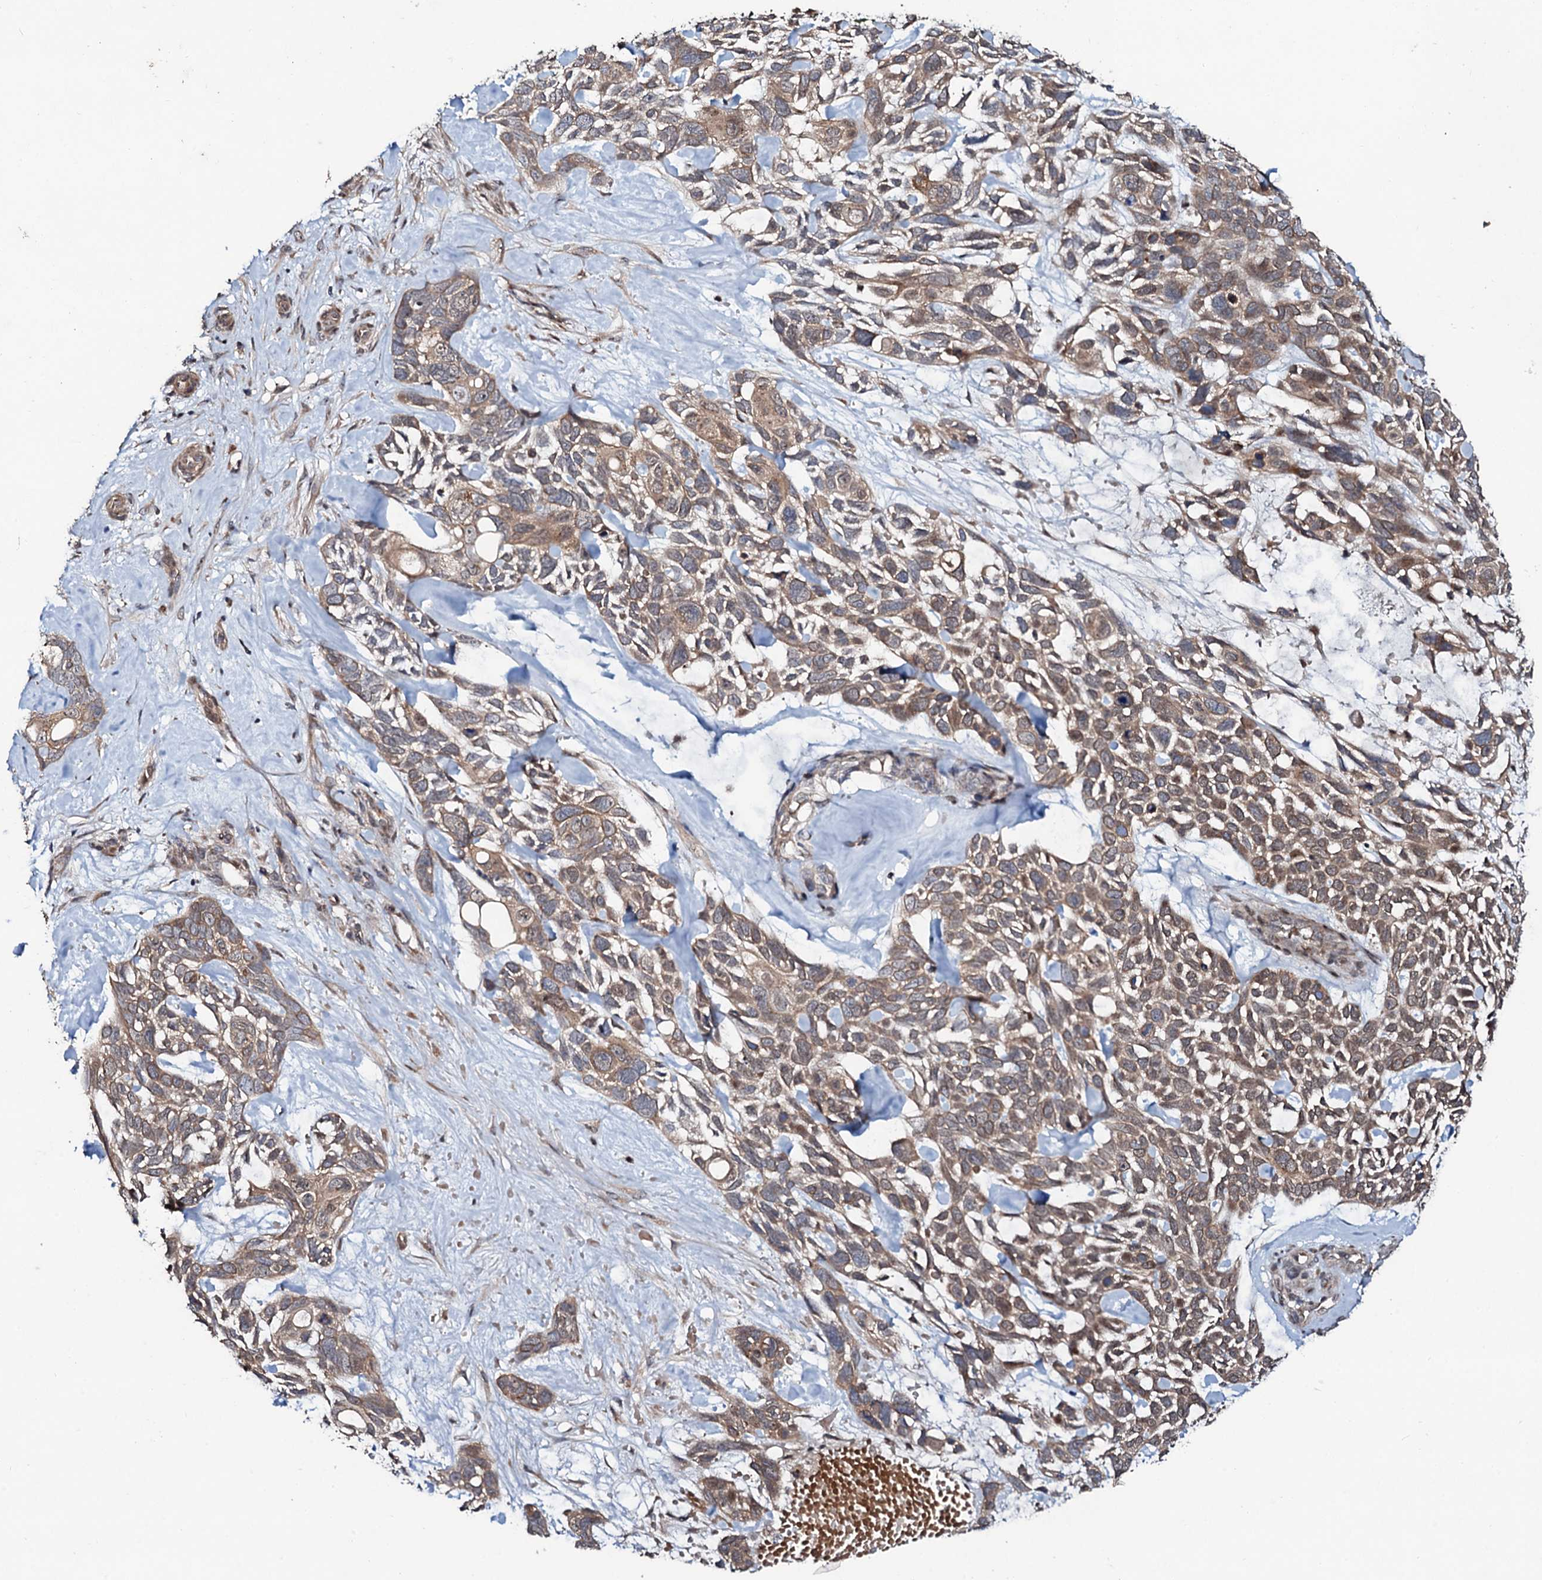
{"staining": {"intensity": "moderate", "quantity": "25%-75%", "location": "cytoplasmic/membranous"}, "tissue": "skin cancer", "cell_type": "Tumor cells", "image_type": "cancer", "snomed": [{"axis": "morphology", "description": "Basal cell carcinoma"}, {"axis": "topography", "description": "Skin"}], "caption": "DAB (3,3'-diaminobenzidine) immunohistochemical staining of skin basal cell carcinoma reveals moderate cytoplasmic/membranous protein expression in approximately 25%-75% of tumor cells.", "gene": "COG6", "patient": {"sex": "male", "age": 88}}